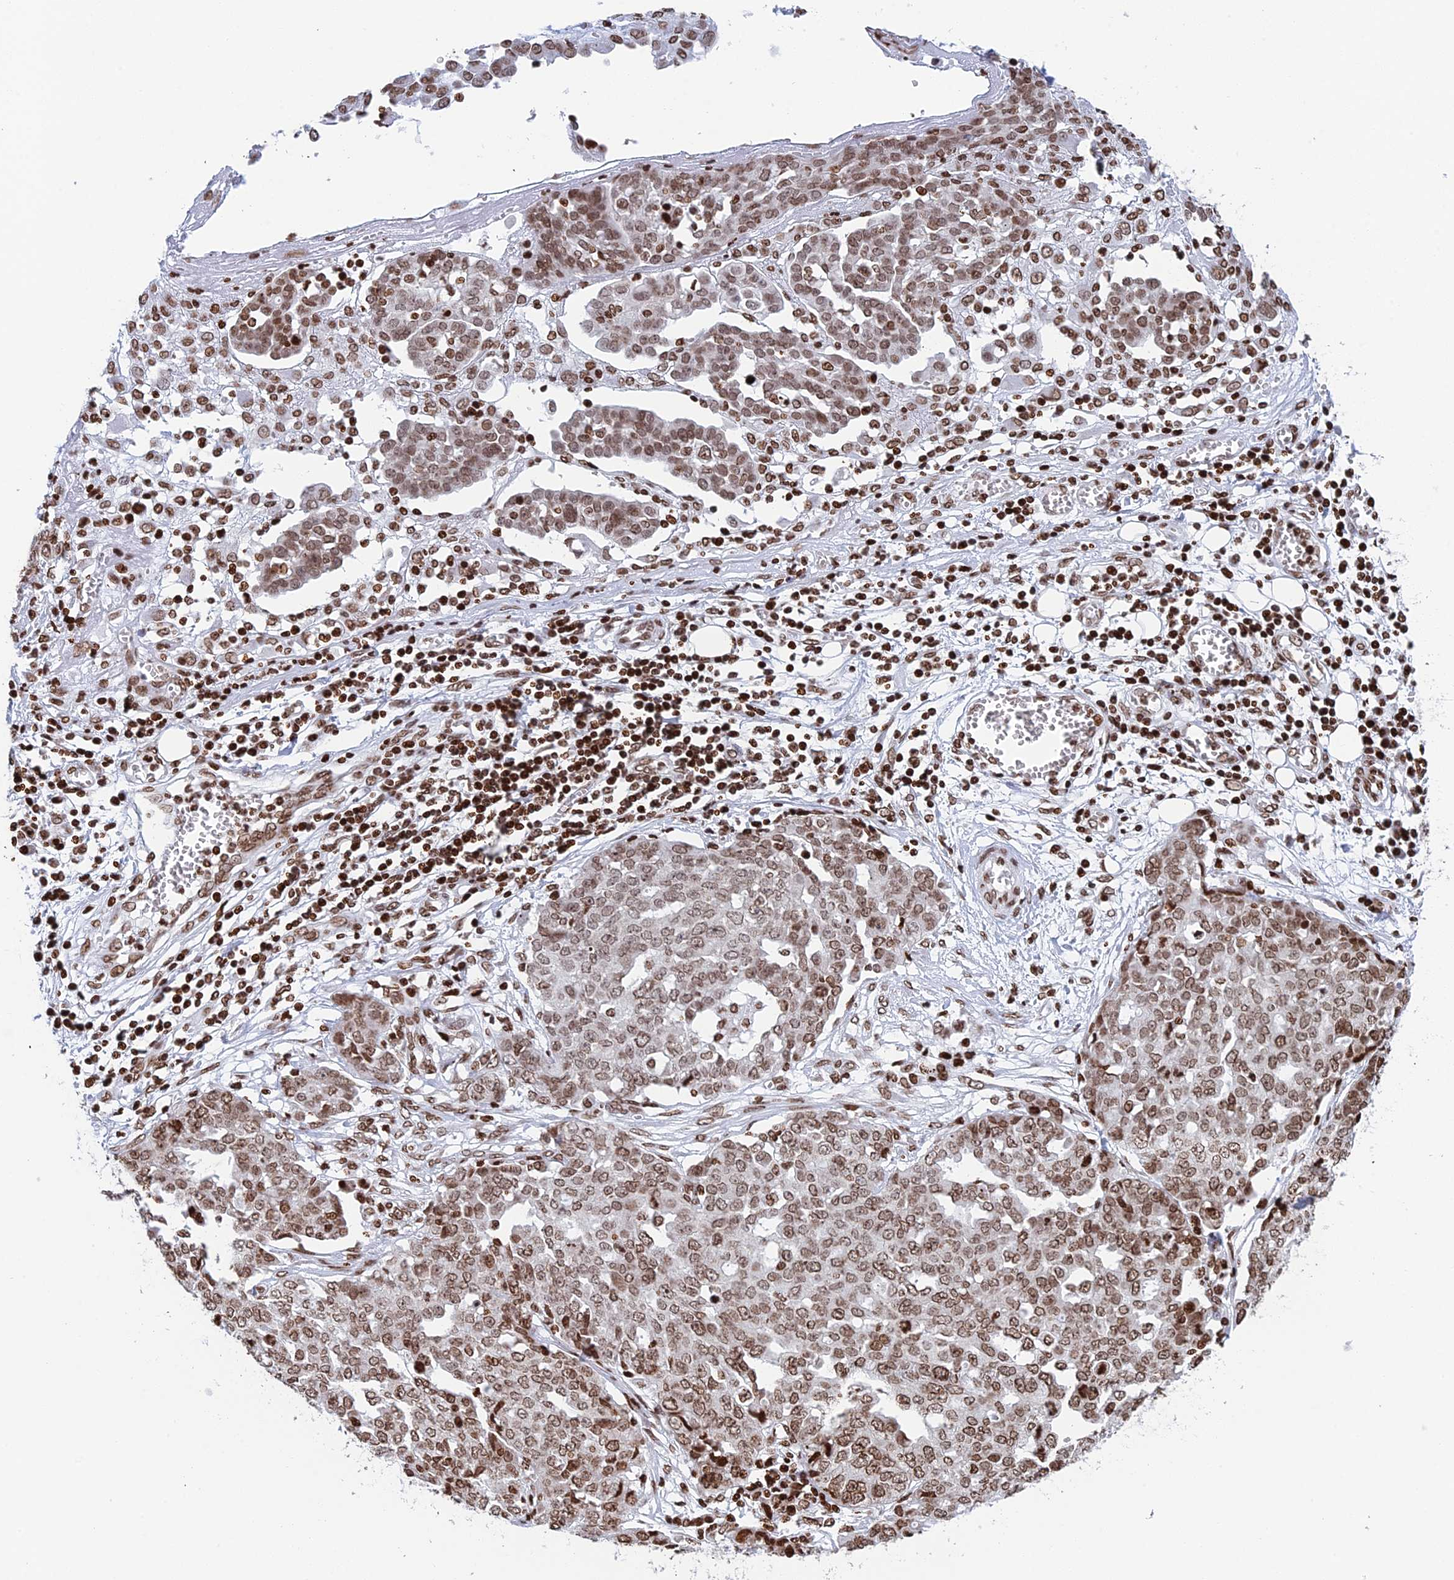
{"staining": {"intensity": "moderate", "quantity": ">75%", "location": "nuclear"}, "tissue": "ovarian cancer", "cell_type": "Tumor cells", "image_type": "cancer", "snomed": [{"axis": "morphology", "description": "Cystadenocarcinoma, serous, NOS"}, {"axis": "topography", "description": "Soft tissue"}, {"axis": "topography", "description": "Ovary"}], "caption": "The micrograph shows a brown stain indicating the presence of a protein in the nuclear of tumor cells in ovarian cancer (serous cystadenocarcinoma). (DAB (3,3'-diaminobenzidine) IHC, brown staining for protein, blue staining for nuclei).", "gene": "RPAP1", "patient": {"sex": "female", "age": 57}}